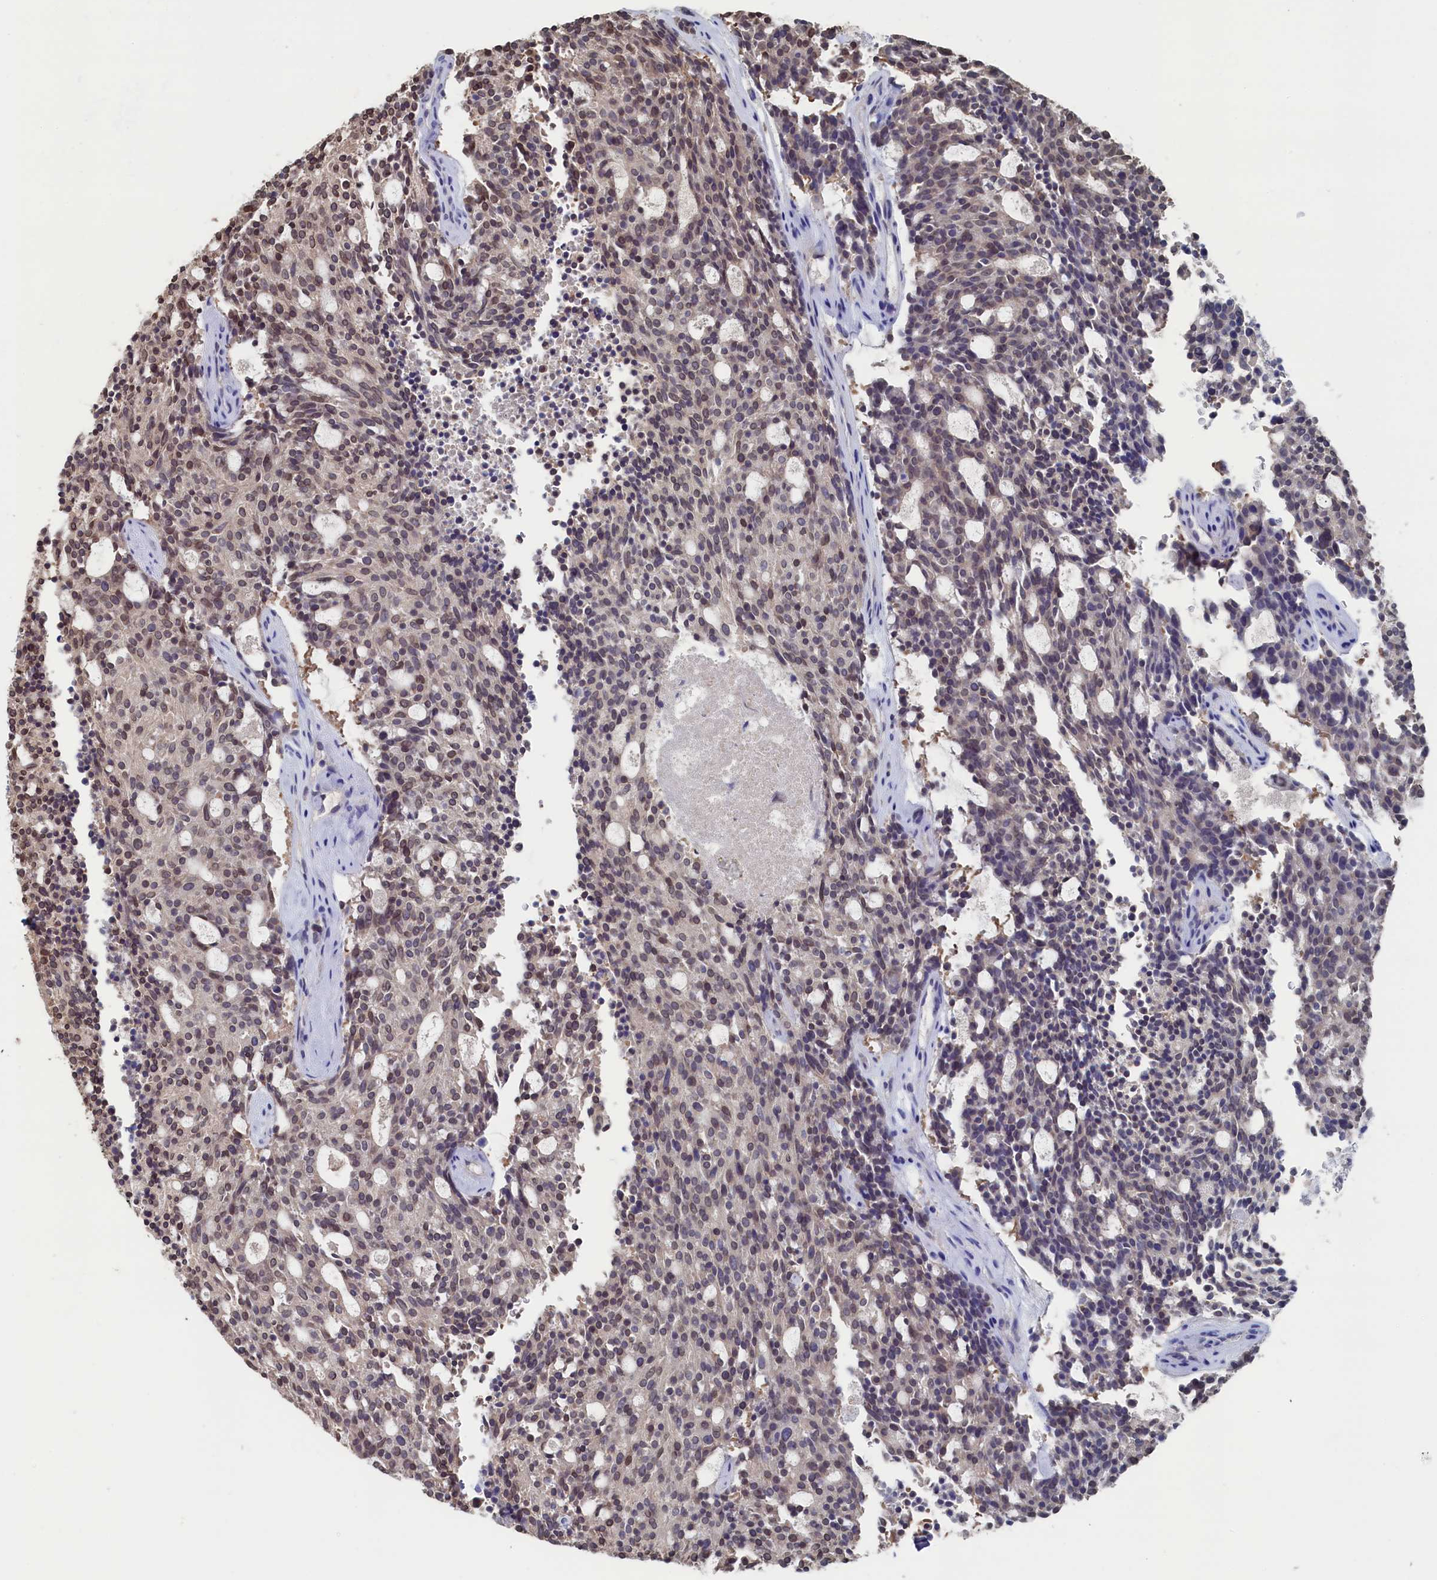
{"staining": {"intensity": "moderate", "quantity": "25%-75%", "location": "nuclear"}, "tissue": "carcinoid", "cell_type": "Tumor cells", "image_type": "cancer", "snomed": [{"axis": "morphology", "description": "Carcinoid, malignant, NOS"}, {"axis": "topography", "description": "Pancreas"}], "caption": "Brown immunohistochemical staining in carcinoid demonstrates moderate nuclear staining in about 25%-75% of tumor cells.", "gene": "C11orf54", "patient": {"sex": "female", "age": 54}}